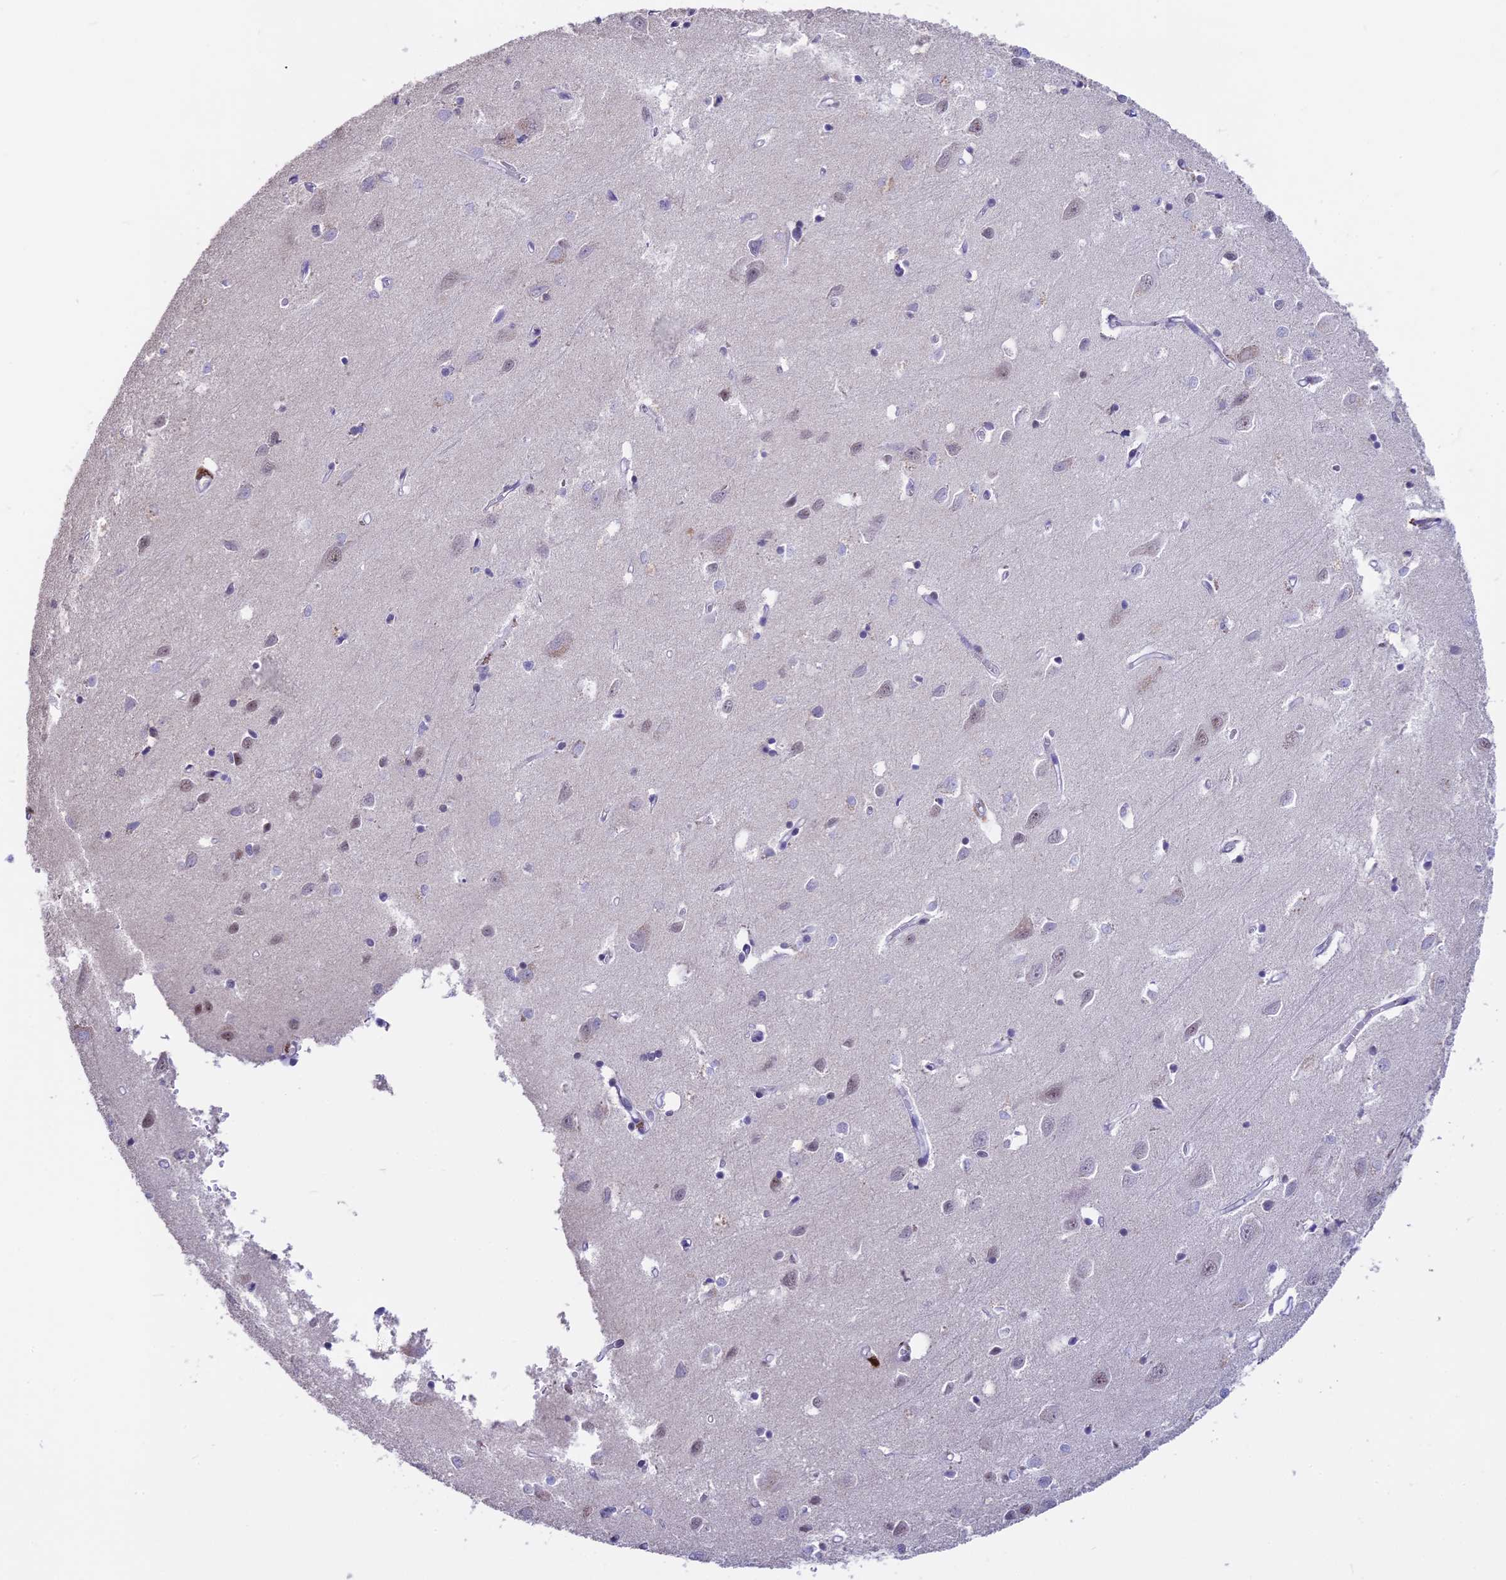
{"staining": {"intensity": "negative", "quantity": "none", "location": "none"}, "tissue": "cerebral cortex", "cell_type": "Endothelial cells", "image_type": "normal", "snomed": [{"axis": "morphology", "description": "Normal tissue, NOS"}, {"axis": "topography", "description": "Cerebral cortex"}], "caption": "This is an immunohistochemistry (IHC) micrograph of unremarkable cerebral cortex. There is no positivity in endothelial cells.", "gene": "SETD2", "patient": {"sex": "female", "age": 64}}